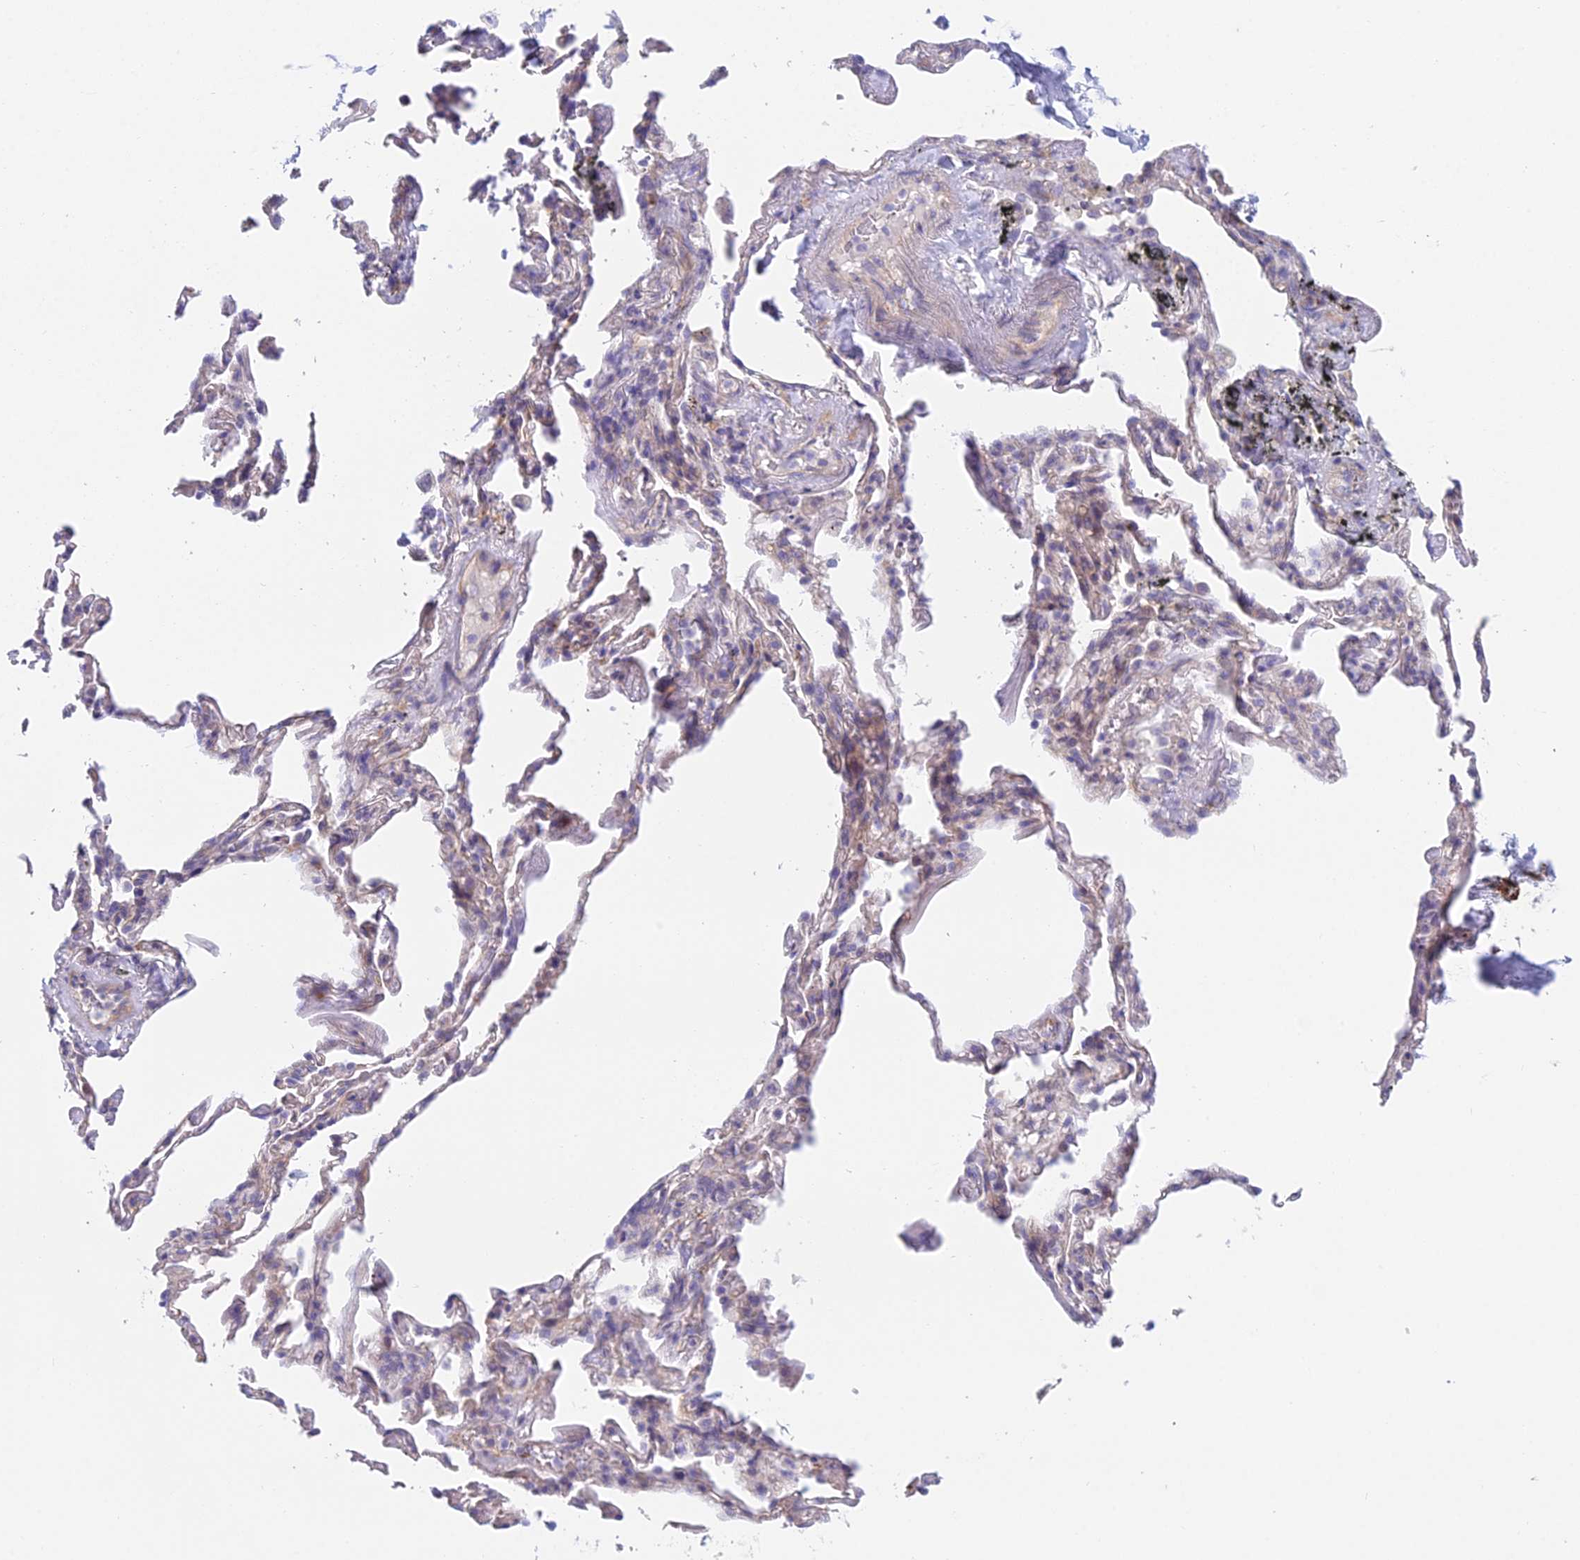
{"staining": {"intensity": "negative", "quantity": "none", "location": "none"}, "tissue": "adipose tissue", "cell_type": "Adipocytes", "image_type": "normal", "snomed": [{"axis": "morphology", "description": "Normal tissue, NOS"}, {"axis": "topography", "description": "Lymph node"}, {"axis": "topography", "description": "Bronchus"}], "caption": "IHC histopathology image of unremarkable adipose tissue: human adipose tissue stained with DAB displays no significant protein expression in adipocytes.", "gene": "ZNF564", "patient": {"sex": "male", "age": 63}}